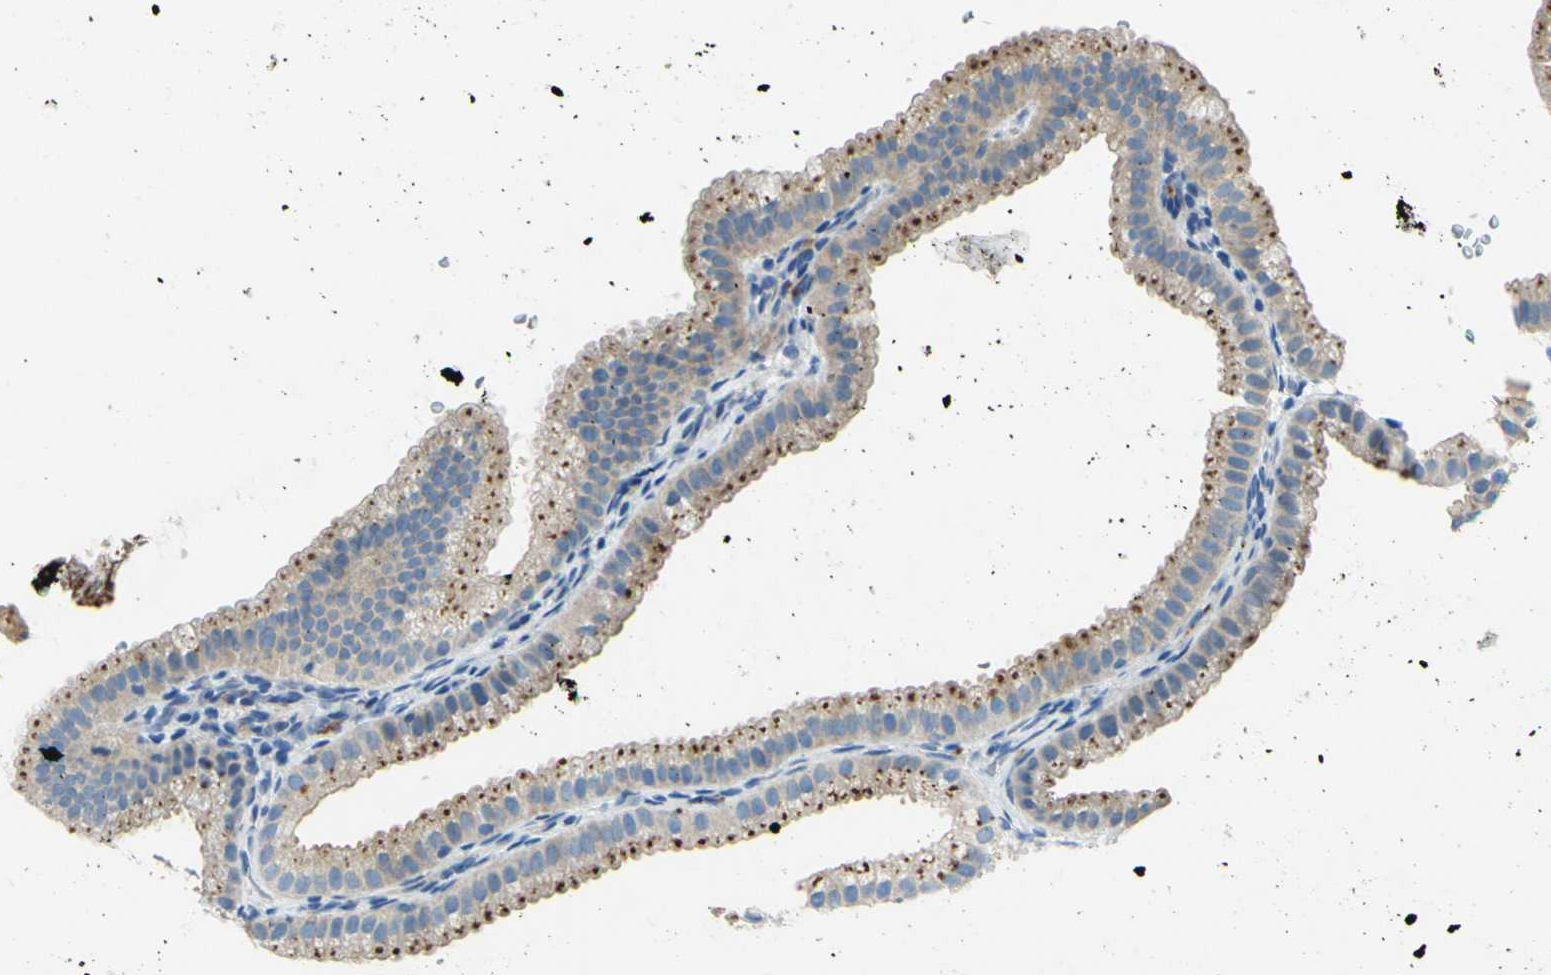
{"staining": {"intensity": "moderate", "quantity": ">75%", "location": "cytoplasmic/membranous"}, "tissue": "gallbladder", "cell_type": "Glandular cells", "image_type": "normal", "snomed": [{"axis": "morphology", "description": "Normal tissue, NOS"}, {"axis": "topography", "description": "Gallbladder"}], "caption": "Immunohistochemistry (DAB (3,3'-diaminobenzidine)) staining of unremarkable human gallbladder exhibits moderate cytoplasmic/membranous protein positivity in about >75% of glandular cells. The protein is shown in brown color, while the nuclei are stained blue.", "gene": "CDH10", "patient": {"sex": "female", "age": 64}}